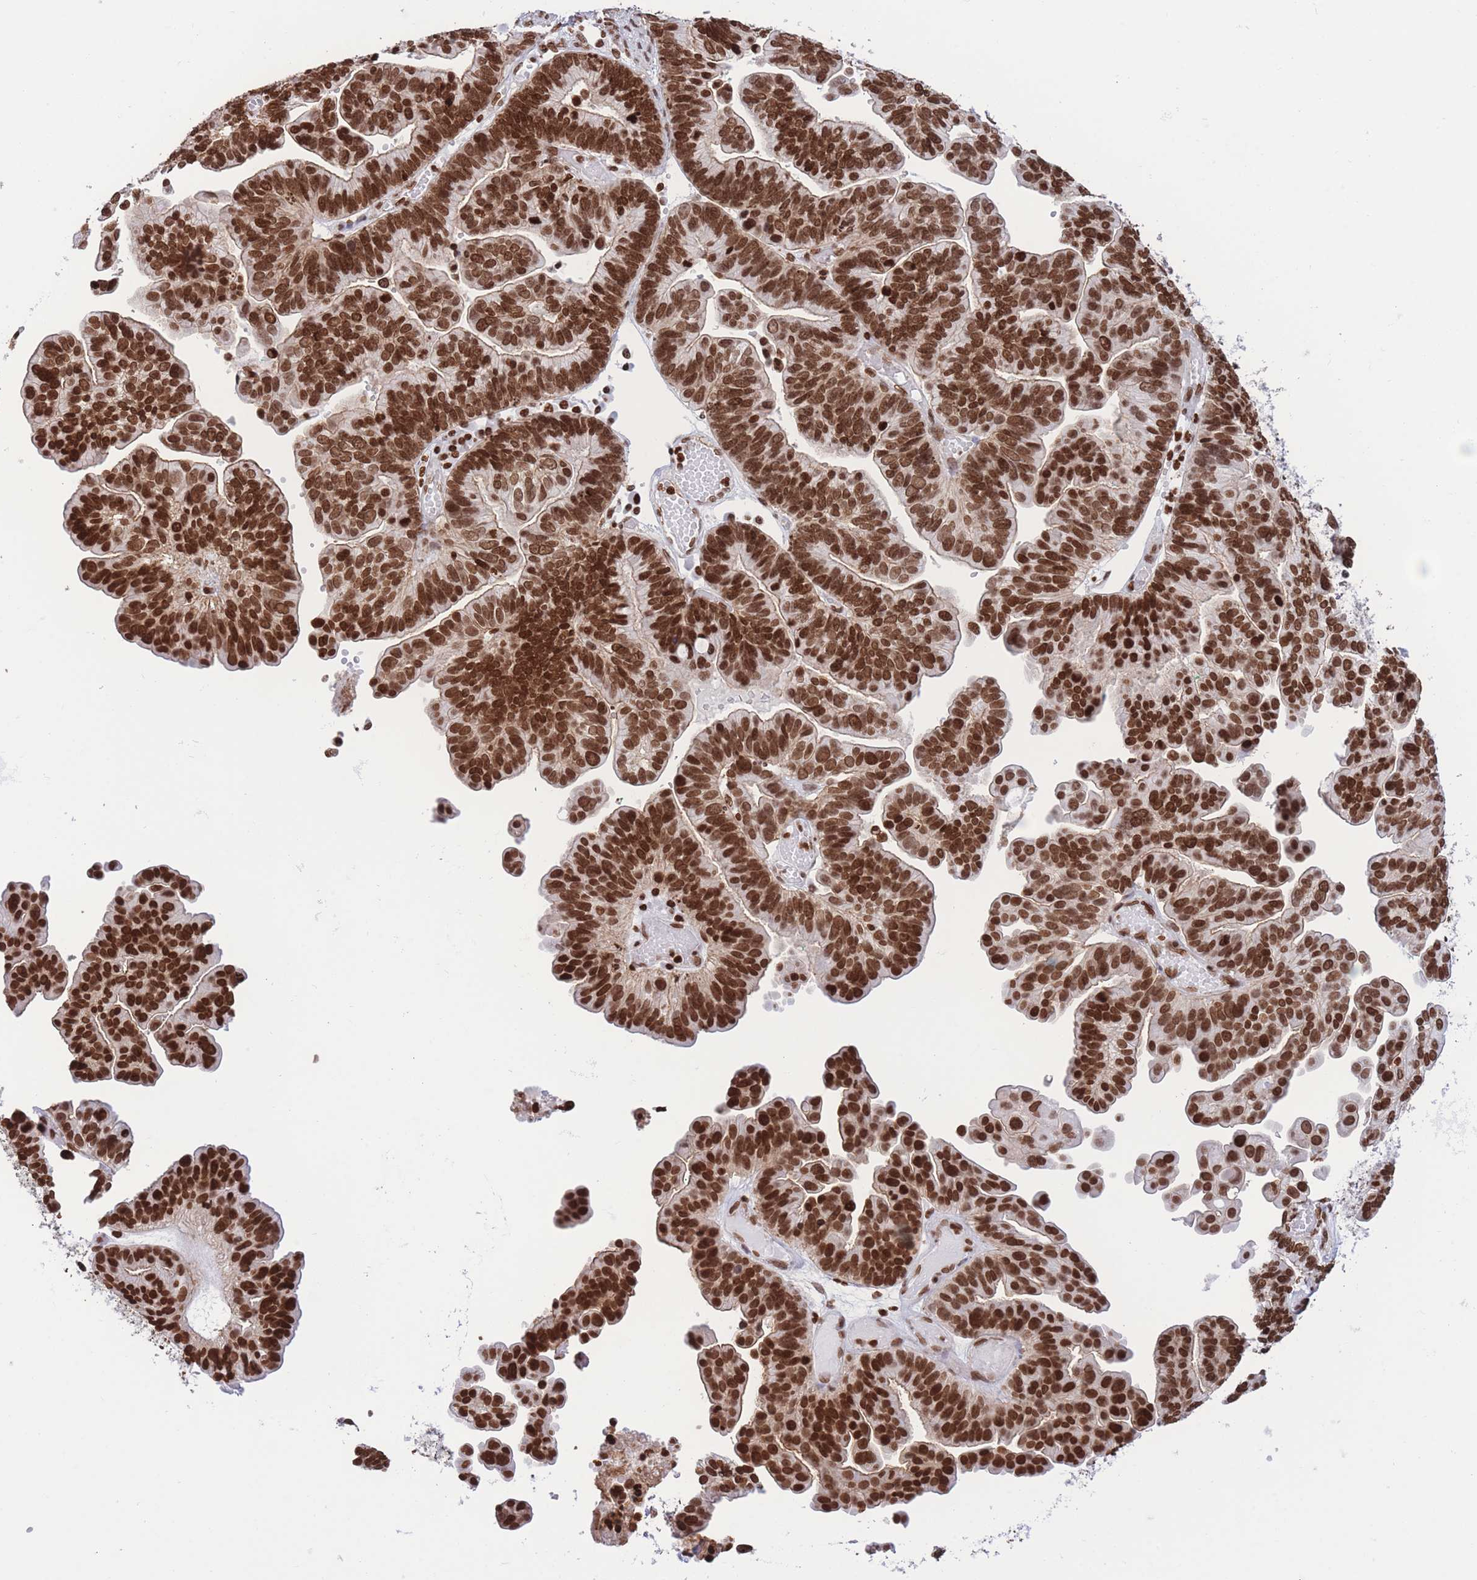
{"staining": {"intensity": "strong", "quantity": ">75%", "location": "nuclear"}, "tissue": "ovarian cancer", "cell_type": "Tumor cells", "image_type": "cancer", "snomed": [{"axis": "morphology", "description": "Cystadenocarcinoma, serous, NOS"}, {"axis": "topography", "description": "Ovary"}], "caption": "Ovarian serous cystadenocarcinoma stained with a protein marker displays strong staining in tumor cells.", "gene": "H2BC11", "patient": {"sex": "female", "age": 56}}